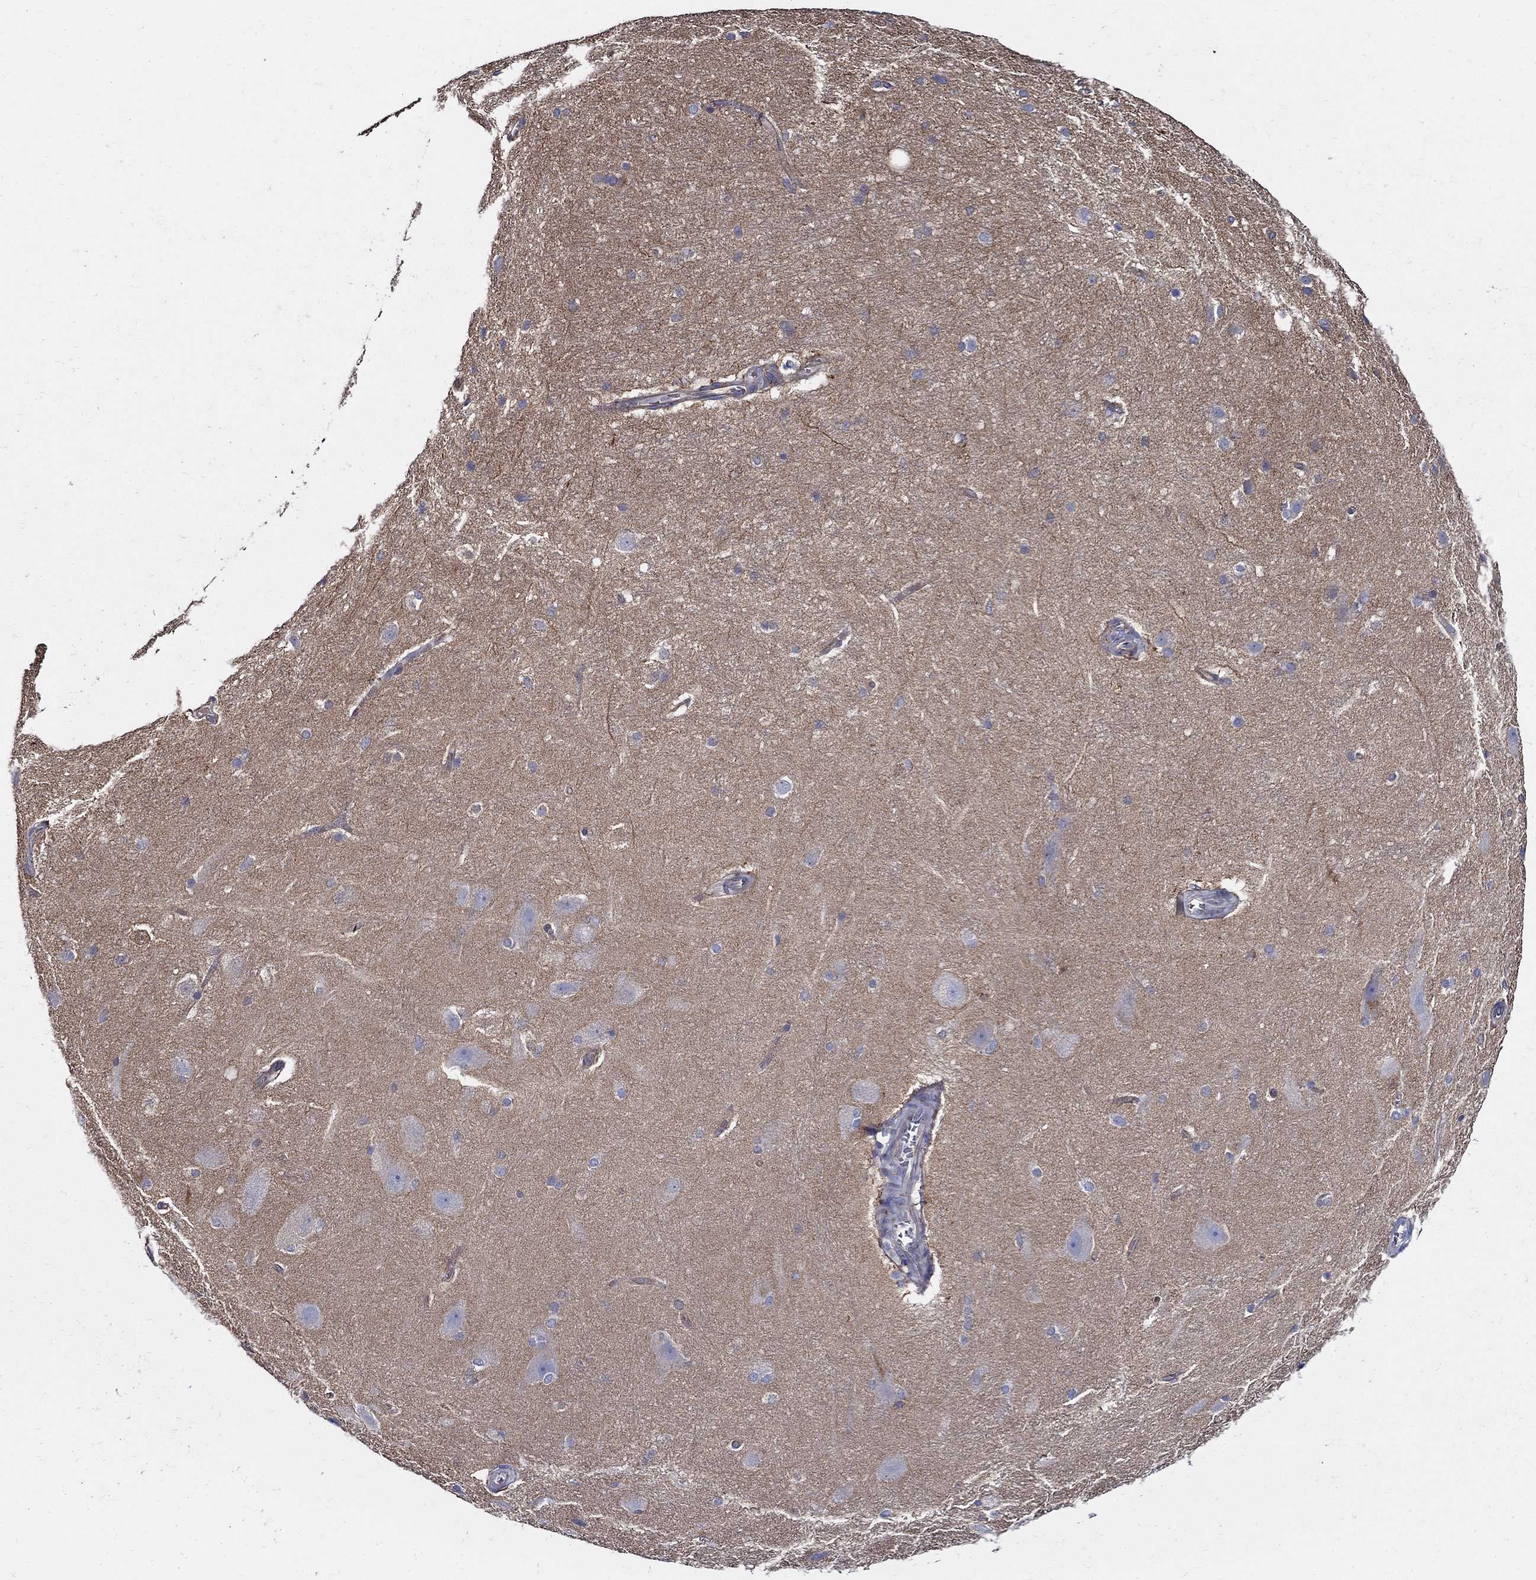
{"staining": {"intensity": "negative", "quantity": "none", "location": "none"}, "tissue": "hippocampus", "cell_type": "Glial cells", "image_type": "normal", "snomed": [{"axis": "morphology", "description": "Normal tissue, NOS"}, {"axis": "topography", "description": "Cerebral cortex"}, {"axis": "topography", "description": "Hippocampus"}], "caption": "Immunohistochemistry (IHC) image of benign hippocampus: hippocampus stained with DAB (3,3'-diaminobenzidine) reveals no significant protein expression in glial cells.", "gene": "APBB3", "patient": {"sex": "female", "age": 19}}